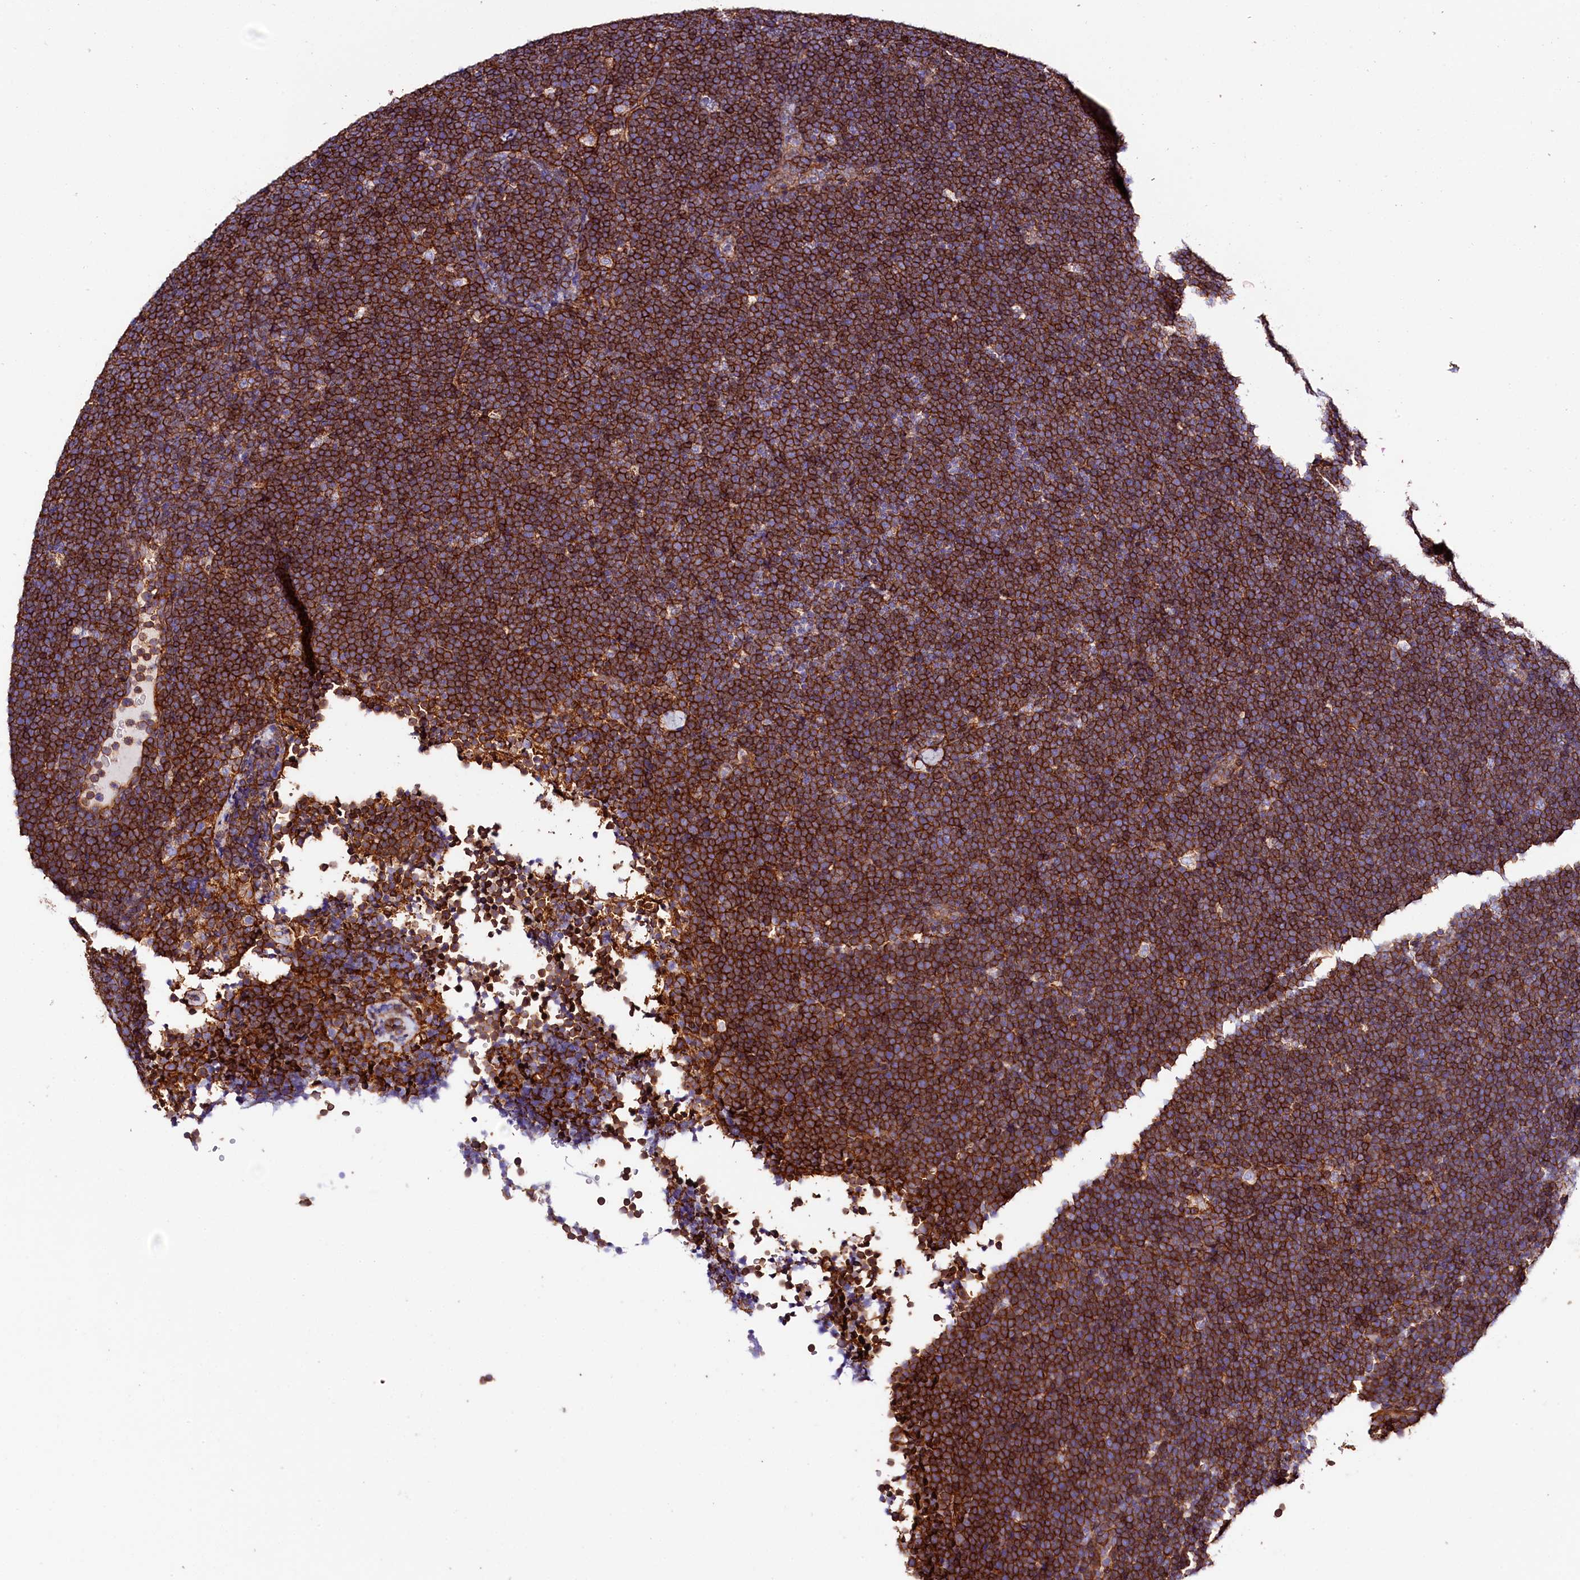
{"staining": {"intensity": "strong", "quantity": ">75%", "location": "cytoplasmic/membranous"}, "tissue": "lymphoma", "cell_type": "Tumor cells", "image_type": "cancer", "snomed": [{"axis": "morphology", "description": "Malignant lymphoma, non-Hodgkin's type, High grade"}, {"axis": "topography", "description": "Lymph node"}], "caption": "Lymphoma was stained to show a protein in brown. There is high levels of strong cytoplasmic/membranous staining in approximately >75% of tumor cells. The protein is shown in brown color, while the nuclei are stained blue.", "gene": "ATP2B4", "patient": {"sex": "male", "age": 13}}